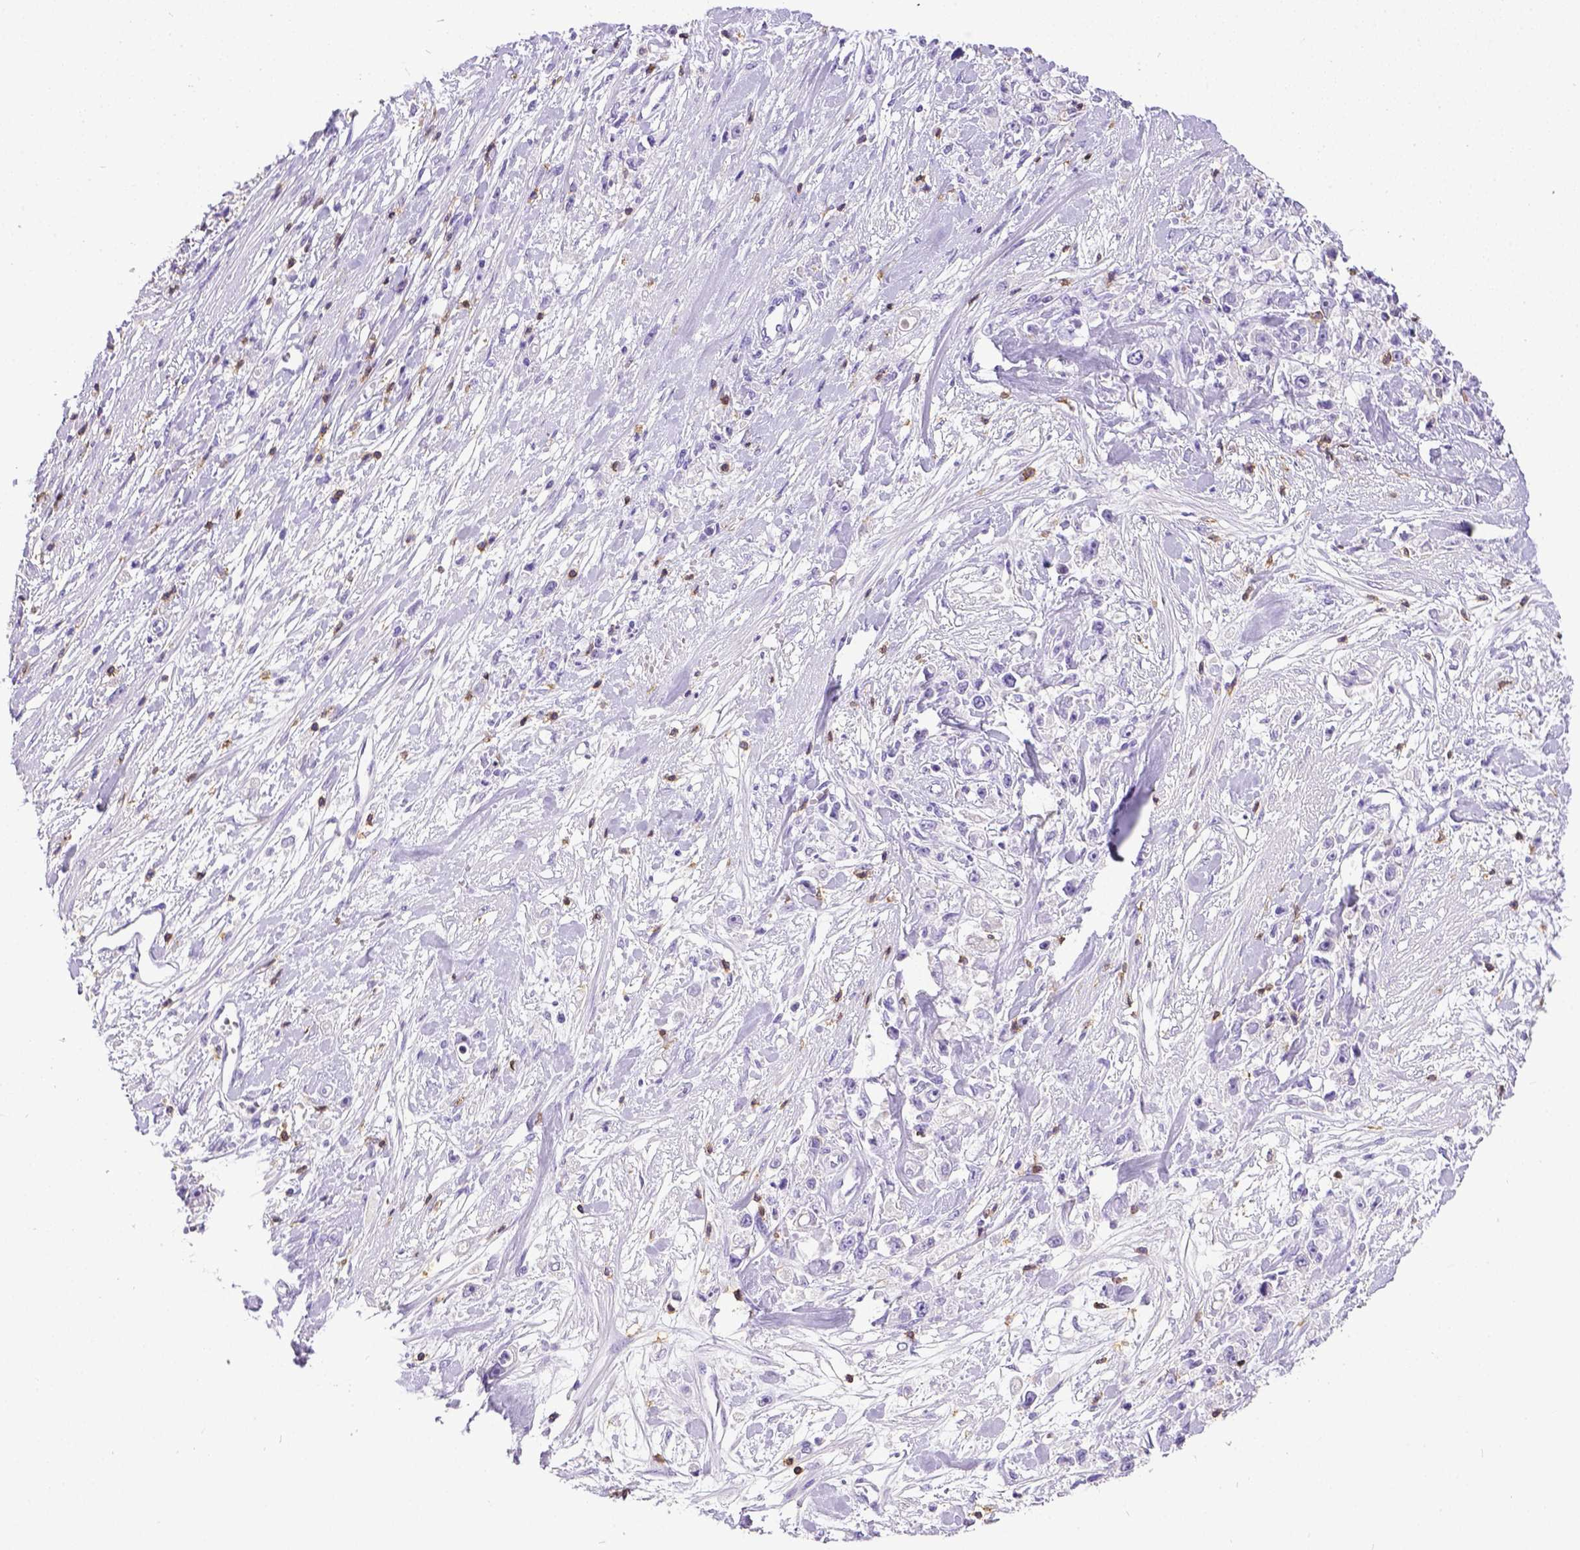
{"staining": {"intensity": "negative", "quantity": "none", "location": "none"}, "tissue": "stomach cancer", "cell_type": "Tumor cells", "image_type": "cancer", "snomed": [{"axis": "morphology", "description": "Adenocarcinoma, NOS"}, {"axis": "topography", "description": "Stomach"}], "caption": "Immunohistochemistry photomicrograph of neoplastic tissue: stomach adenocarcinoma stained with DAB (3,3'-diaminobenzidine) reveals no significant protein staining in tumor cells.", "gene": "CD3E", "patient": {"sex": "female", "age": 59}}